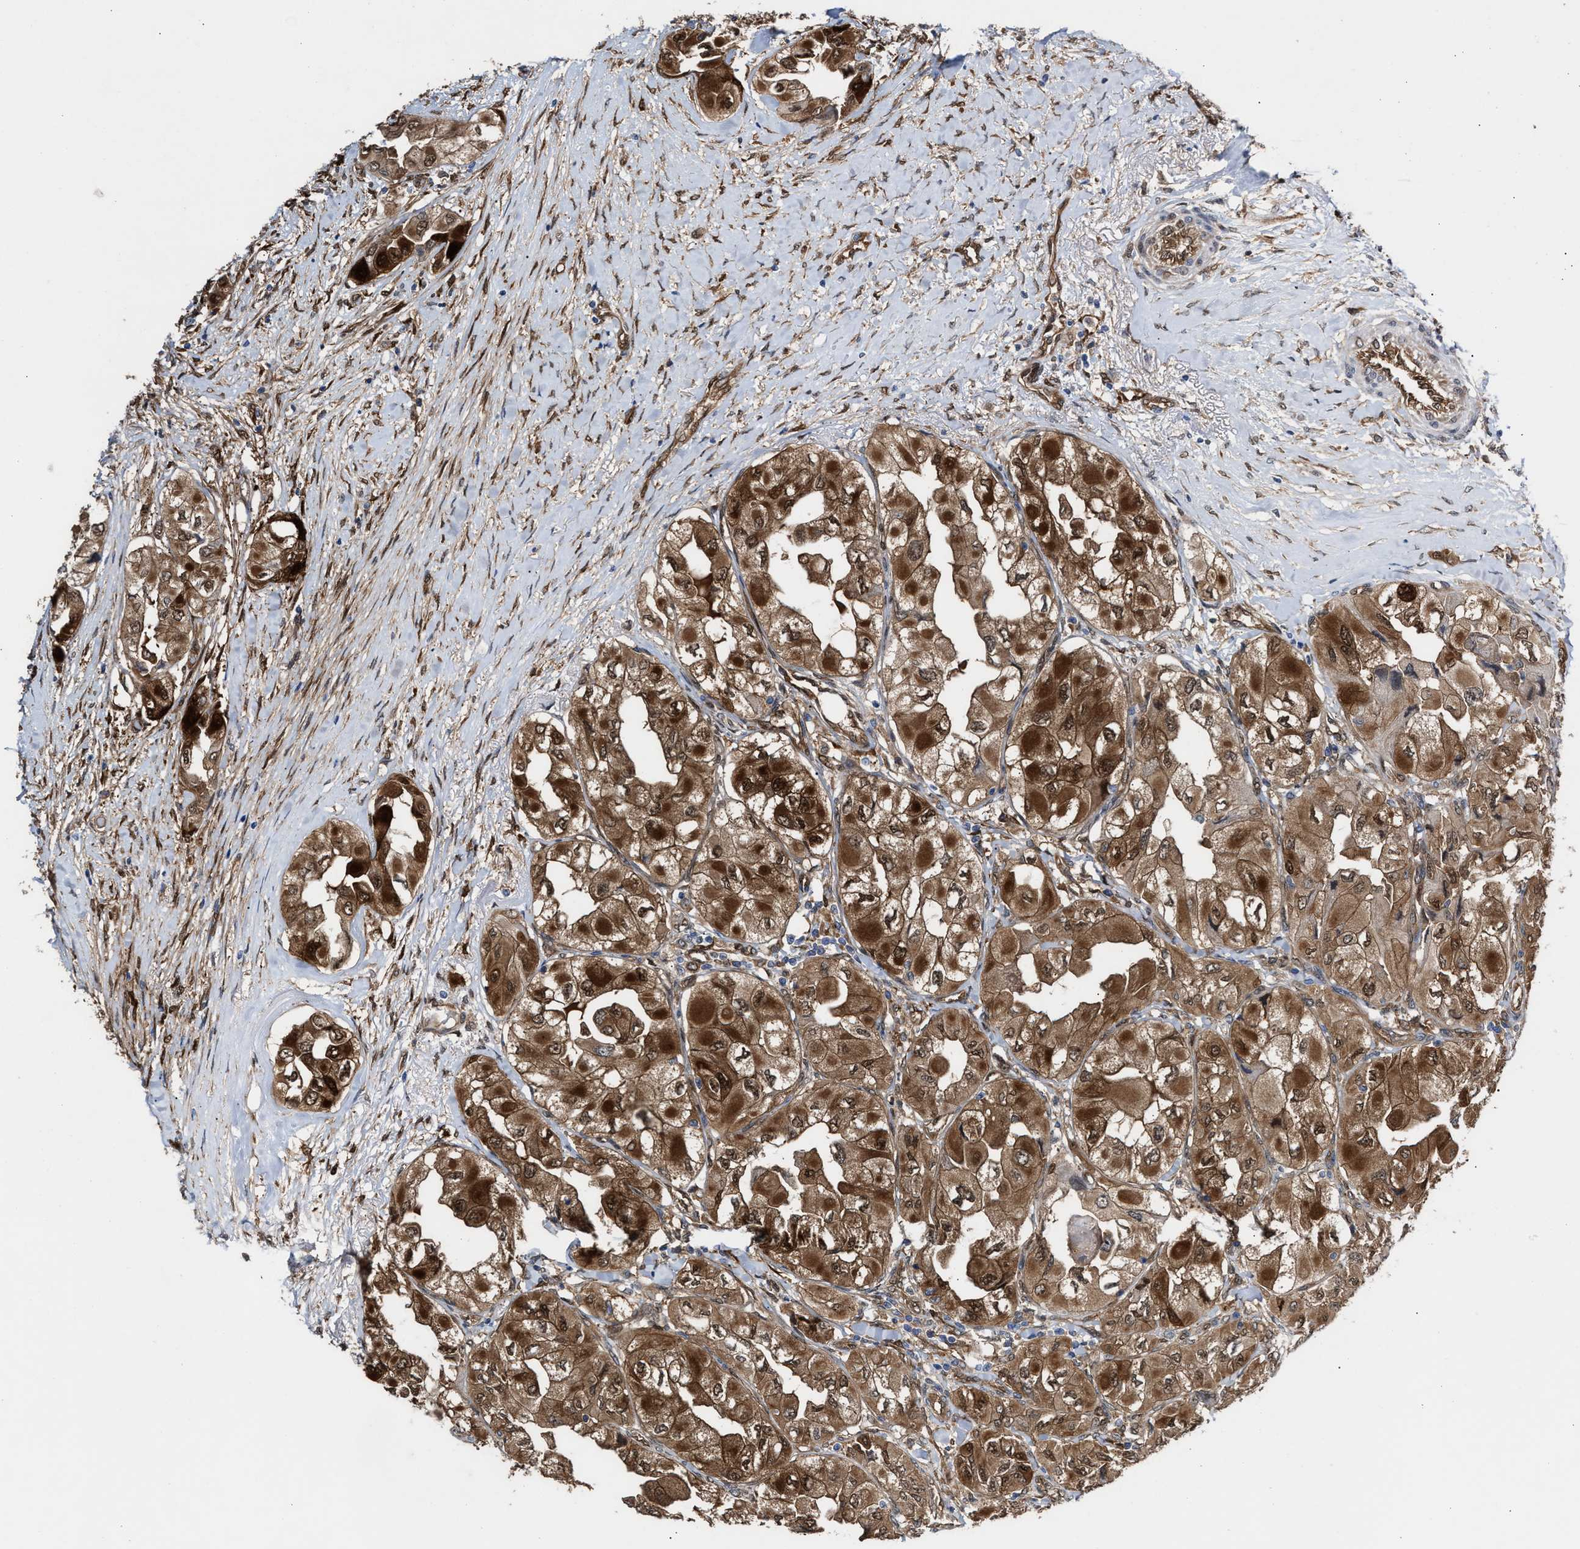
{"staining": {"intensity": "strong", "quantity": ">75%", "location": "cytoplasmic/membranous,nuclear"}, "tissue": "thyroid cancer", "cell_type": "Tumor cells", "image_type": "cancer", "snomed": [{"axis": "morphology", "description": "Papillary adenocarcinoma, NOS"}, {"axis": "topography", "description": "Thyroid gland"}], "caption": "The micrograph displays immunohistochemical staining of papillary adenocarcinoma (thyroid). There is strong cytoplasmic/membranous and nuclear positivity is seen in approximately >75% of tumor cells.", "gene": "TP53I3", "patient": {"sex": "female", "age": 59}}